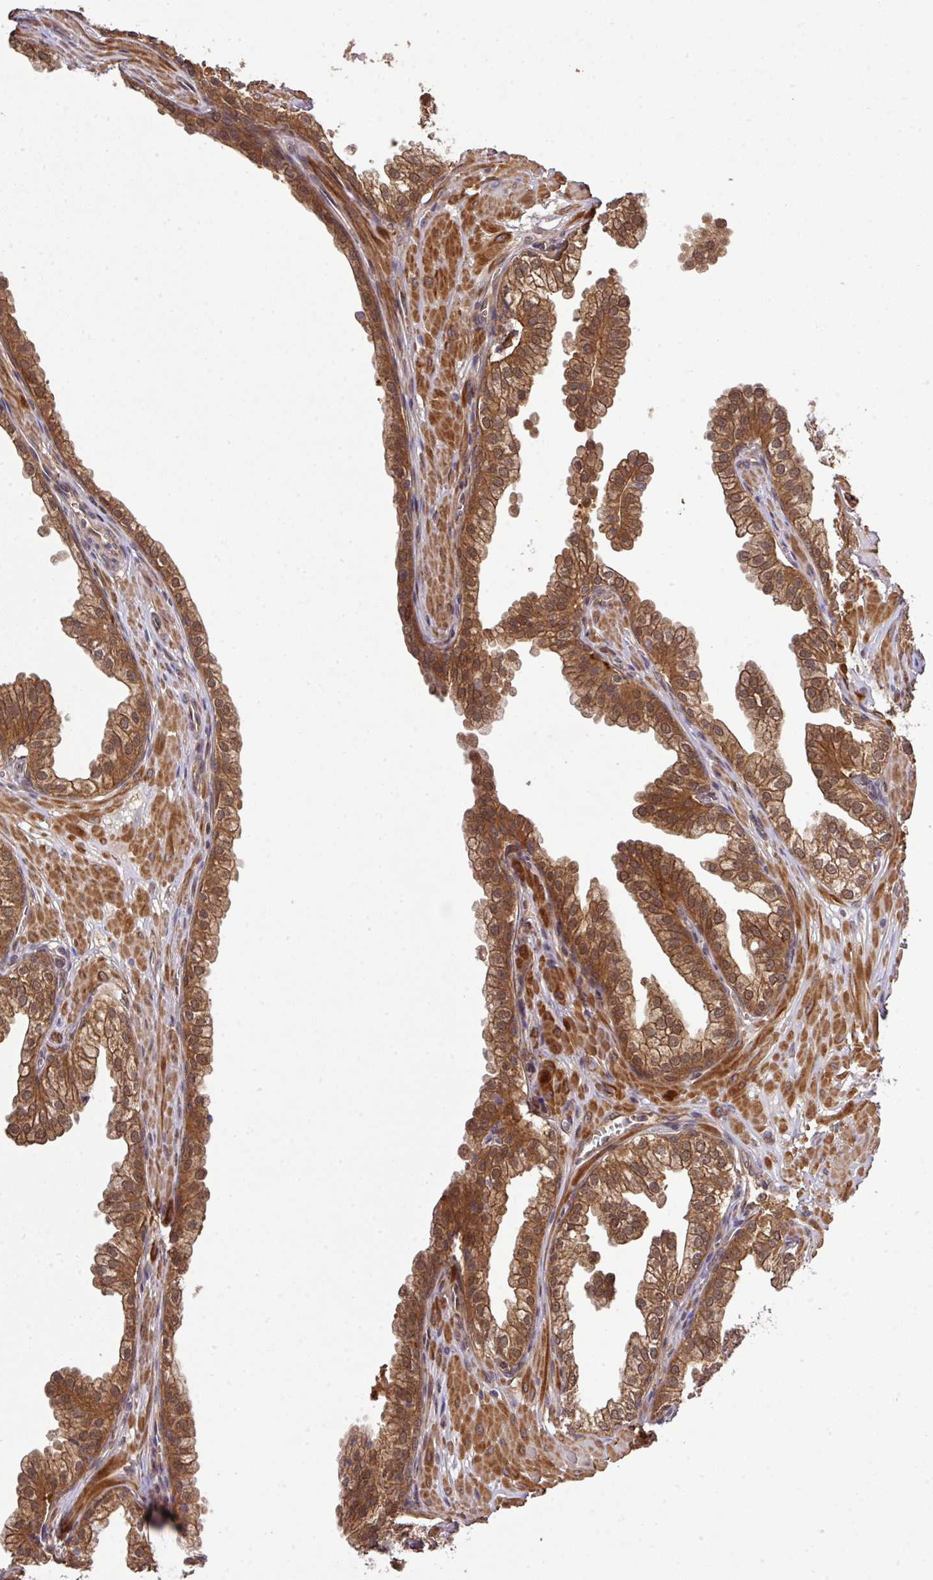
{"staining": {"intensity": "strong", "quantity": ">75%", "location": "cytoplasmic/membranous,nuclear"}, "tissue": "prostate", "cell_type": "Glandular cells", "image_type": "normal", "snomed": [{"axis": "morphology", "description": "Normal tissue, NOS"}, {"axis": "topography", "description": "Prostate"}, {"axis": "topography", "description": "Peripheral nerve tissue"}], "caption": "Immunohistochemical staining of unremarkable prostate displays strong cytoplasmic/membranous,nuclear protein expression in approximately >75% of glandular cells.", "gene": "ARPIN", "patient": {"sex": "male", "age": 55}}